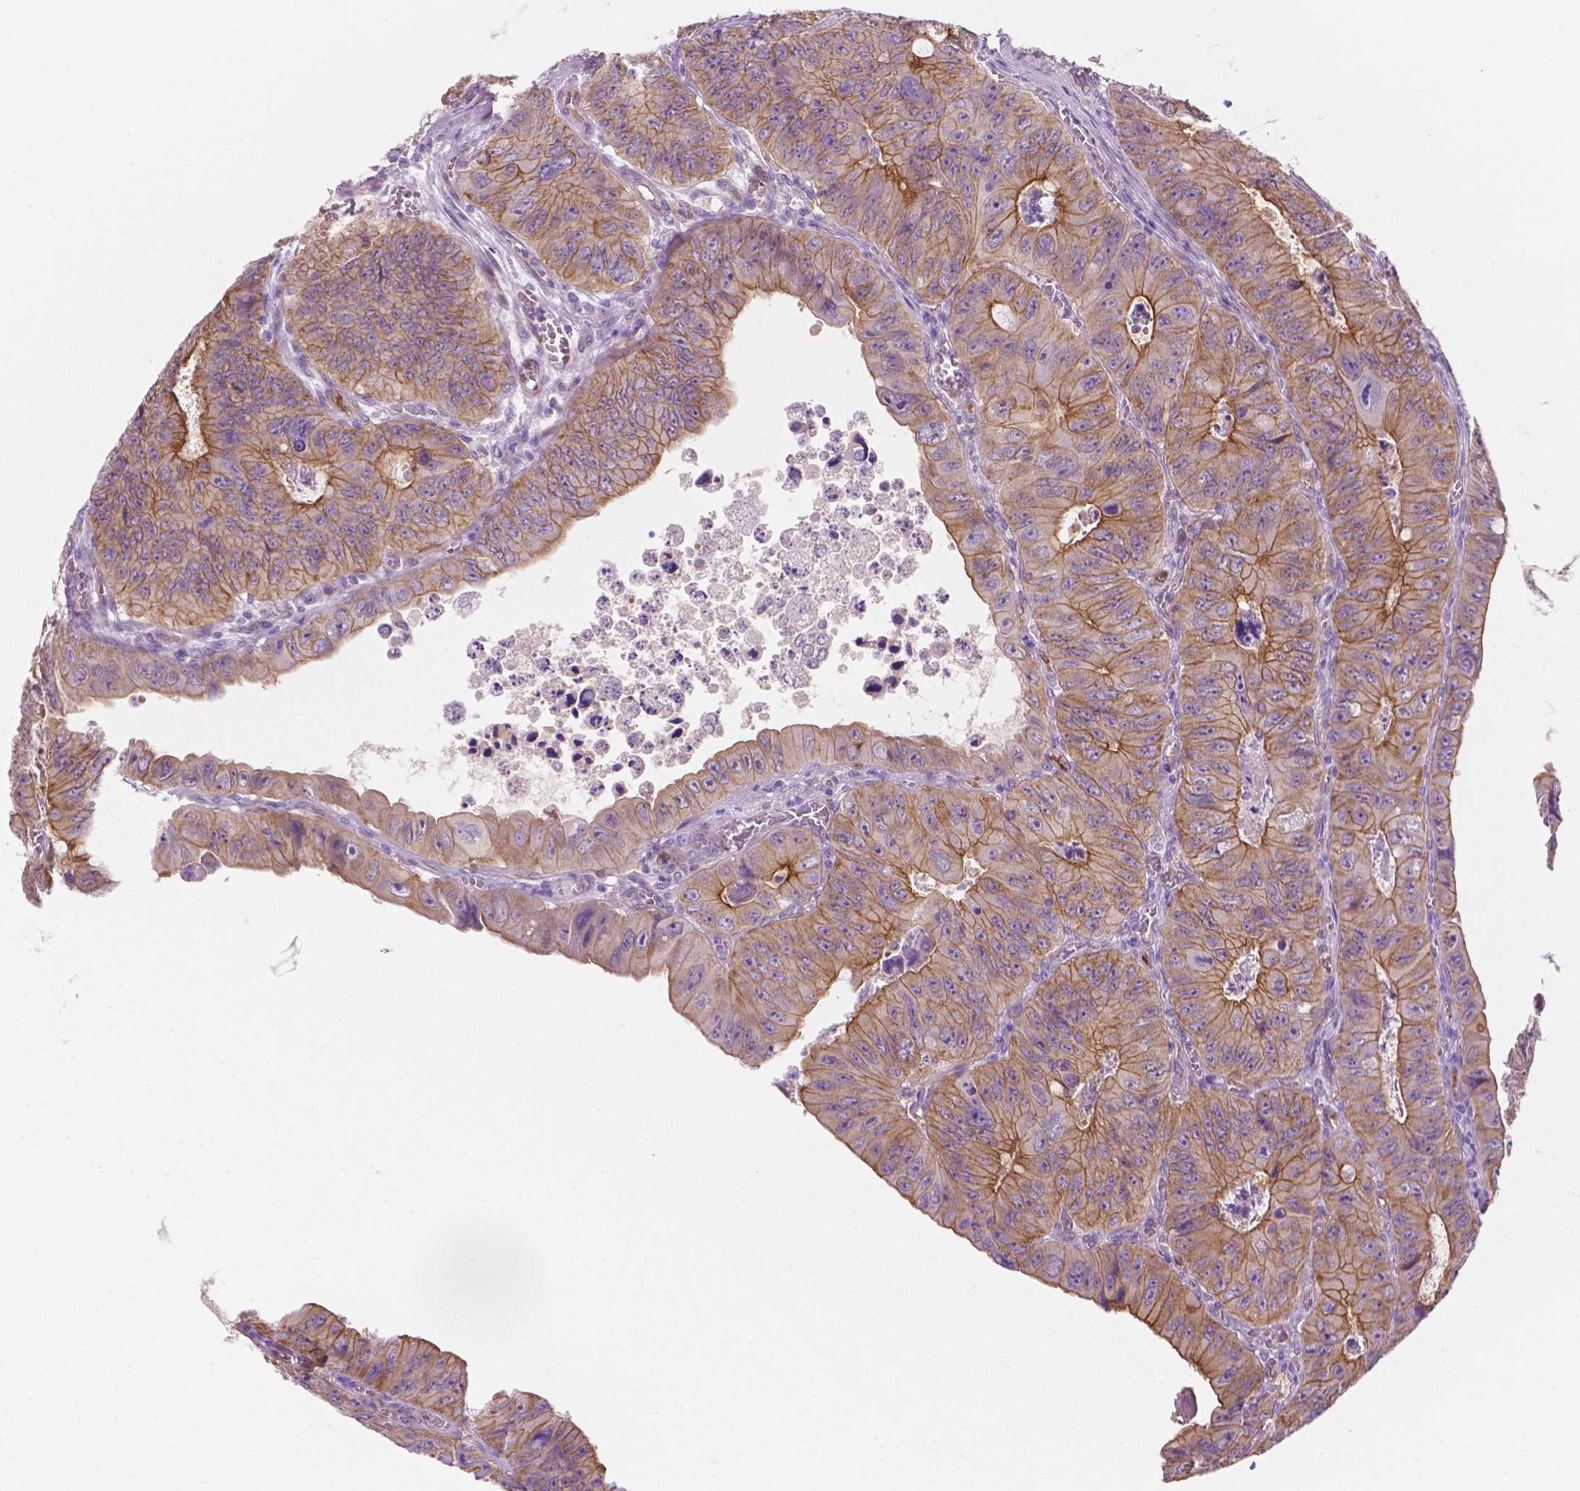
{"staining": {"intensity": "moderate", "quantity": ">75%", "location": "cytoplasmic/membranous"}, "tissue": "colorectal cancer", "cell_type": "Tumor cells", "image_type": "cancer", "snomed": [{"axis": "morphology", "description": "Adenocarcinoma, NOS"}, {"axis": "topography", "description": "Colon"}], "caption": "The photomicrograph exhibits staining of colorectal cancer (adenocarcinoma), revealing moderate cytoplasmic/membranous protein positivity (brown color) within tumor cells.", "gene": "EPPK1", "patient": {"sex": "female", "age": 84}}